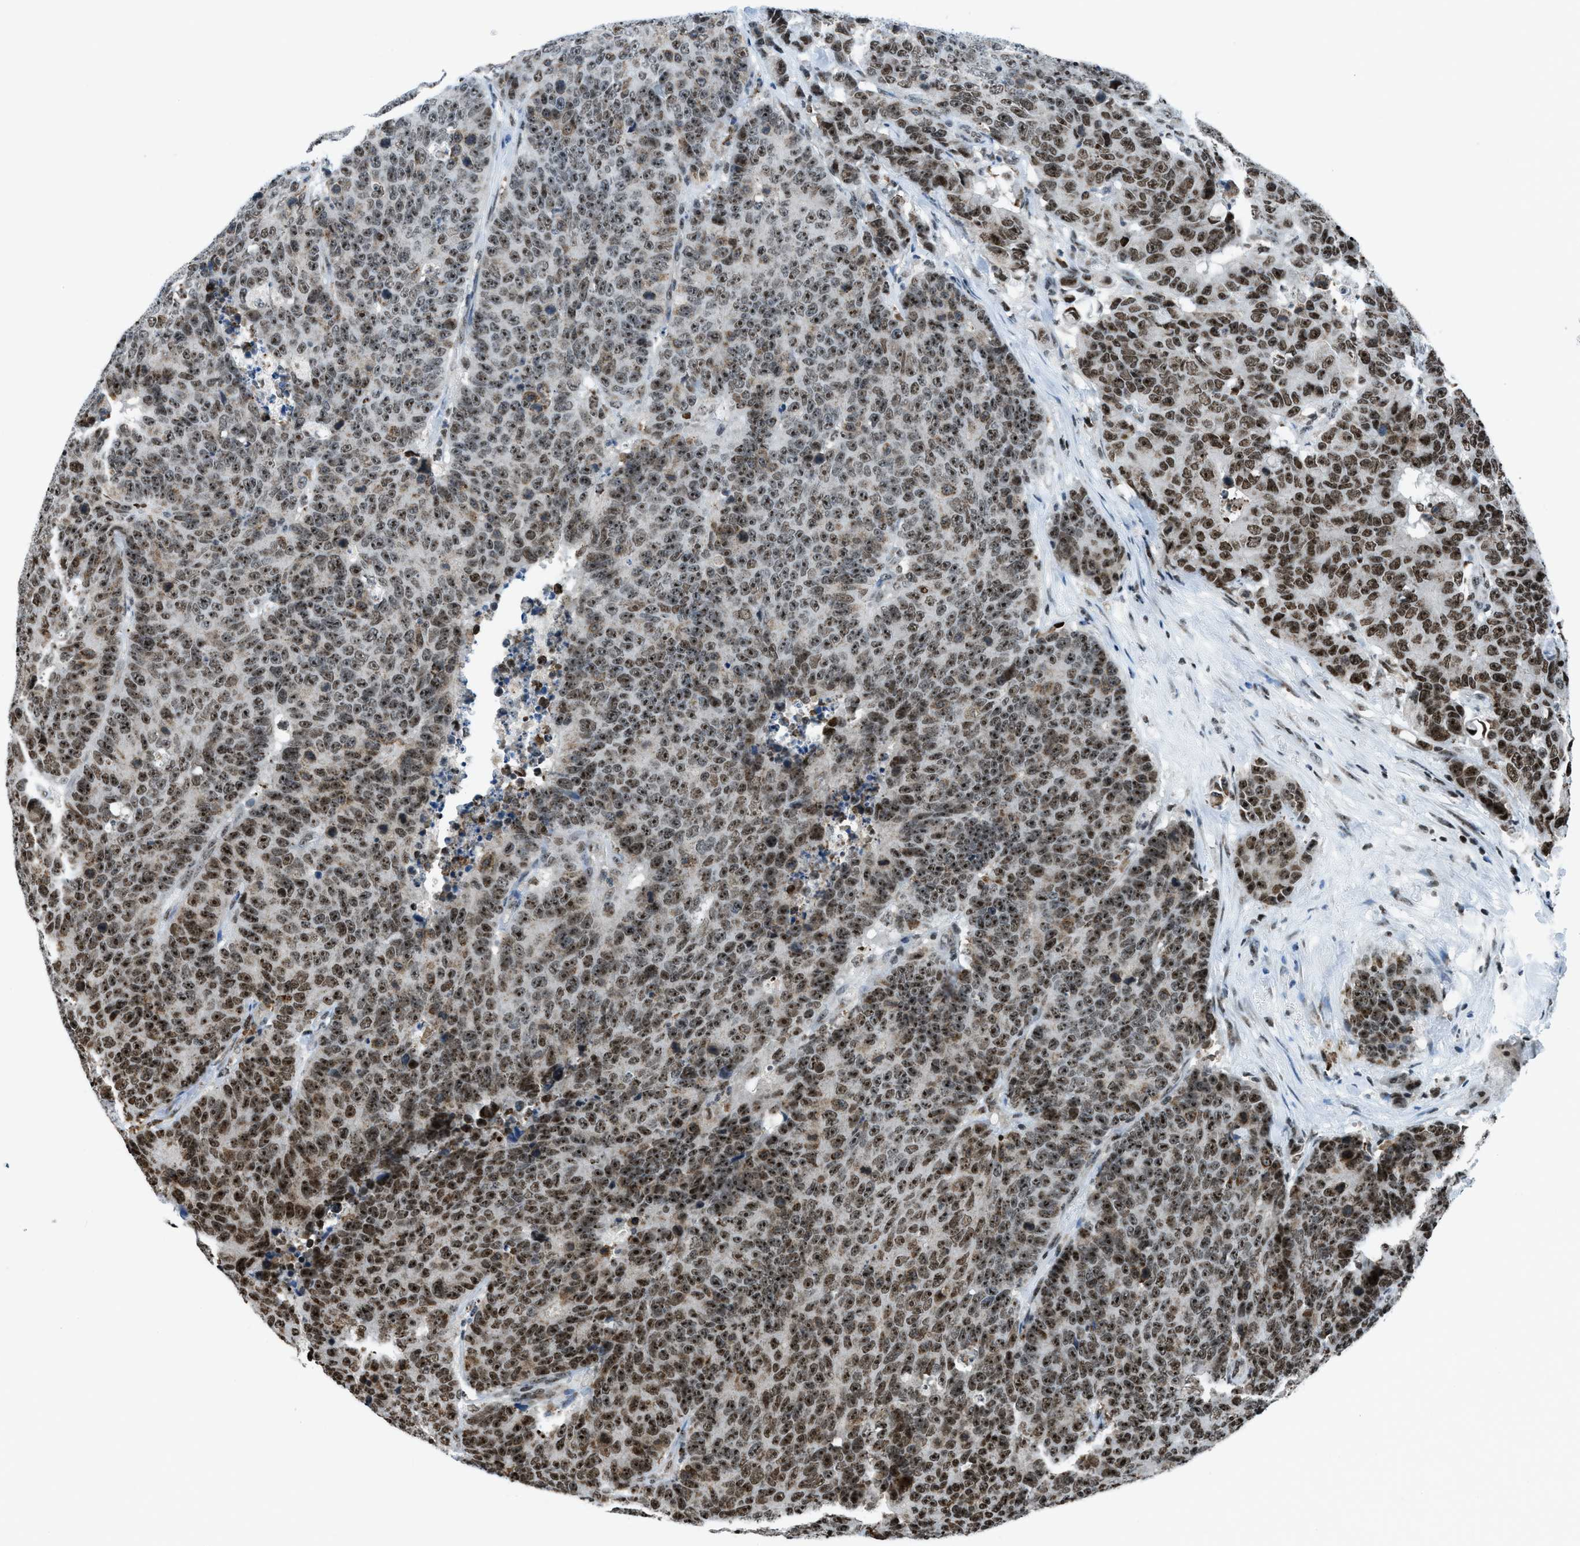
{"staining": {"intensity": "strong", "quantity": ">75%", "location": "nuclear"}, "tissue": "colorectal cancer", "cell_type": "Tumor cells", "image_type": "cancer", "snomed": [{"axis": "morphology", "description": "Adenocarcinoma, NOS"}, {"axis": "topography", "description": "Colon"}], "caption": "Brown immunohistochemical staining in adenocarcinoma (colorectal) displays strong nuclear staining in approximately >75% of tumor cells. The protein is stained brown, and the nuclei are stained in blue (DAB IHC with brightfield microscopy, high magnification).", "gene": "RAD51B", "patient": {"sex": "female", "age": 86}}